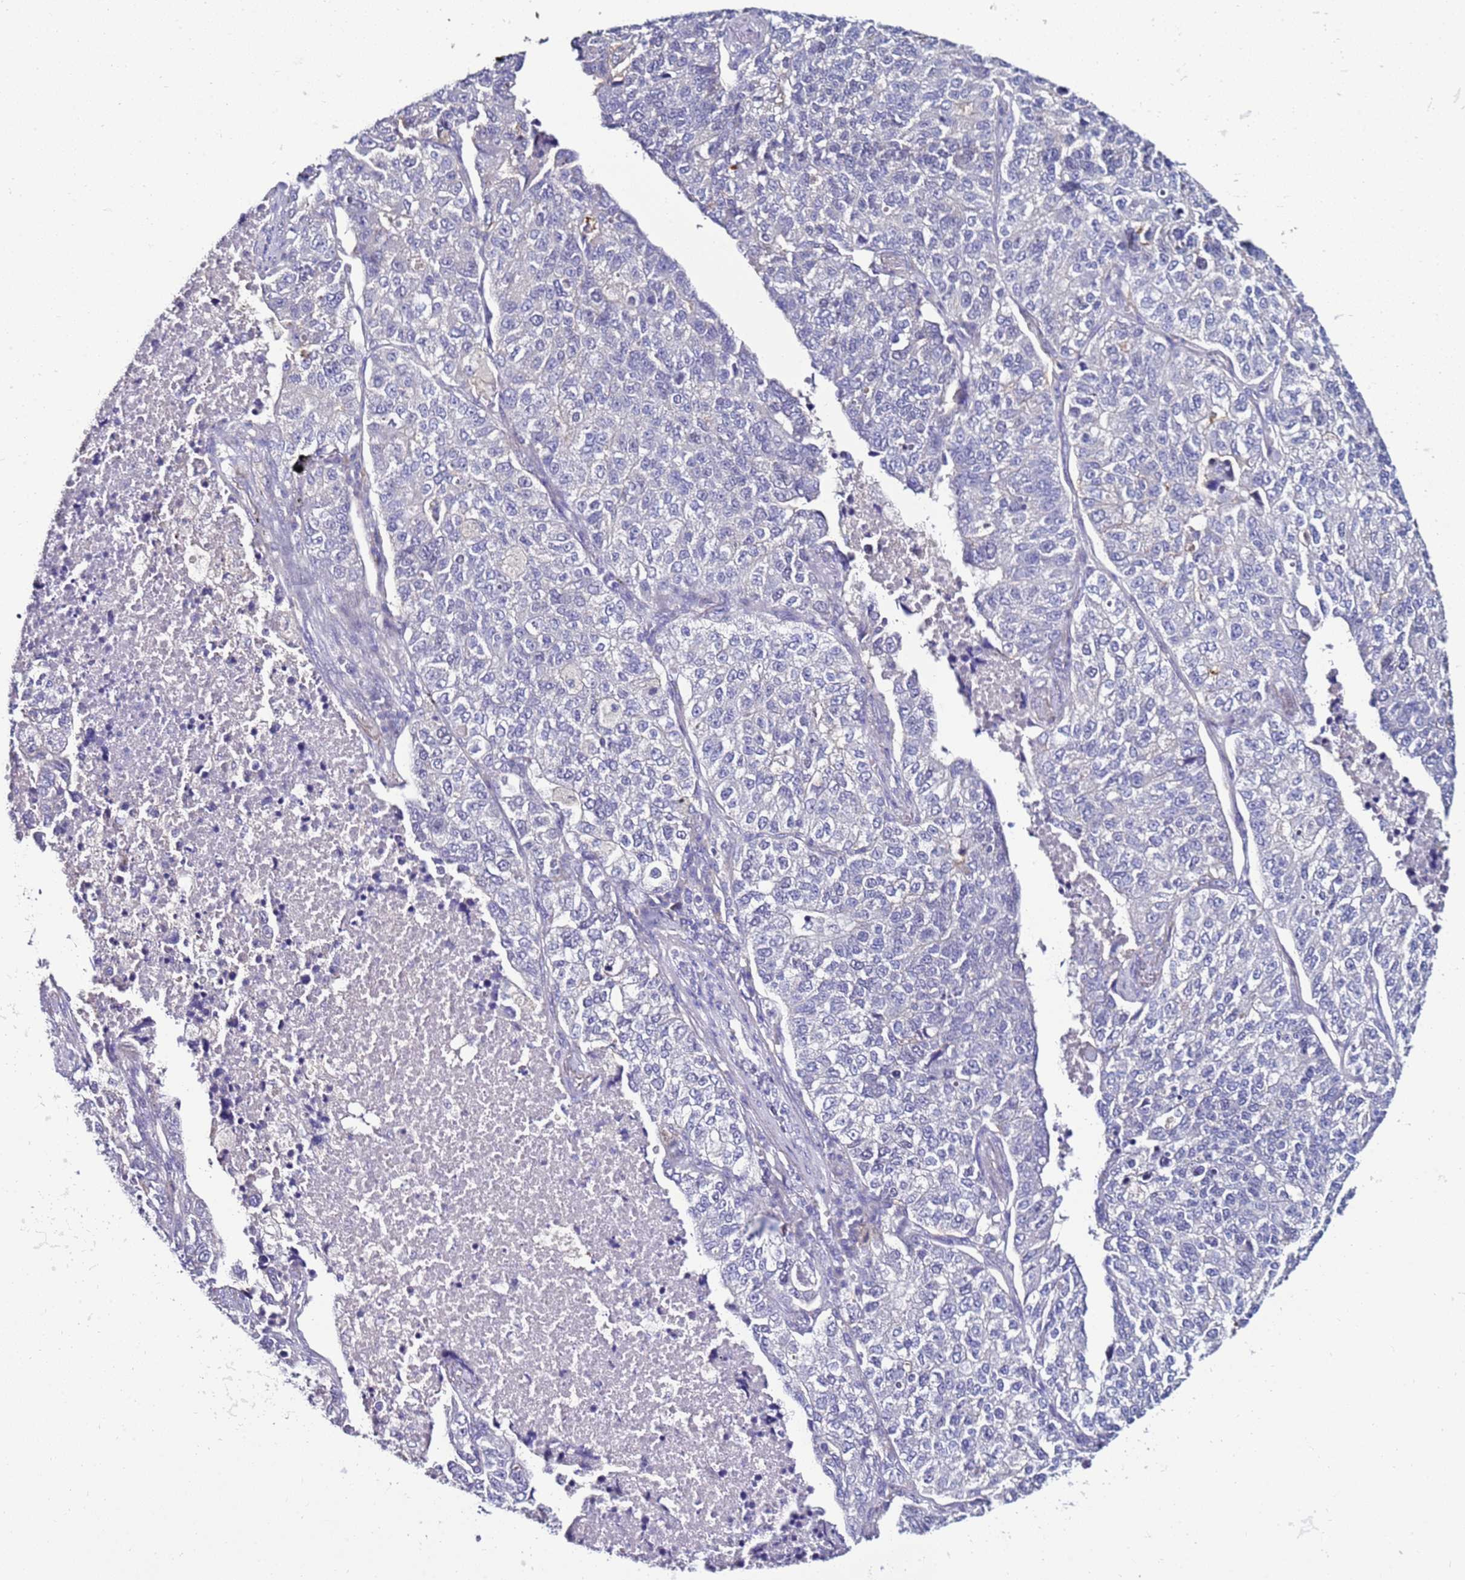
{"staining": {"intensity": "negative", "quantity": "none", "location": "none"}, "tissue": "lung cancer", "cell_type": "Tumor cells", "image_type": "cancer", "snomed": [{"axis": "morphology", "description": "Adenocarcinoma, NOS"}, {"axis": "topography", "description": "Lung"}], "caption": "Histopathology image shows no significant protein staining in tumor cells of adenocarcinoma (lung).", "gene": "GPN3", "patient": {"sex": "male", "age": 49}}